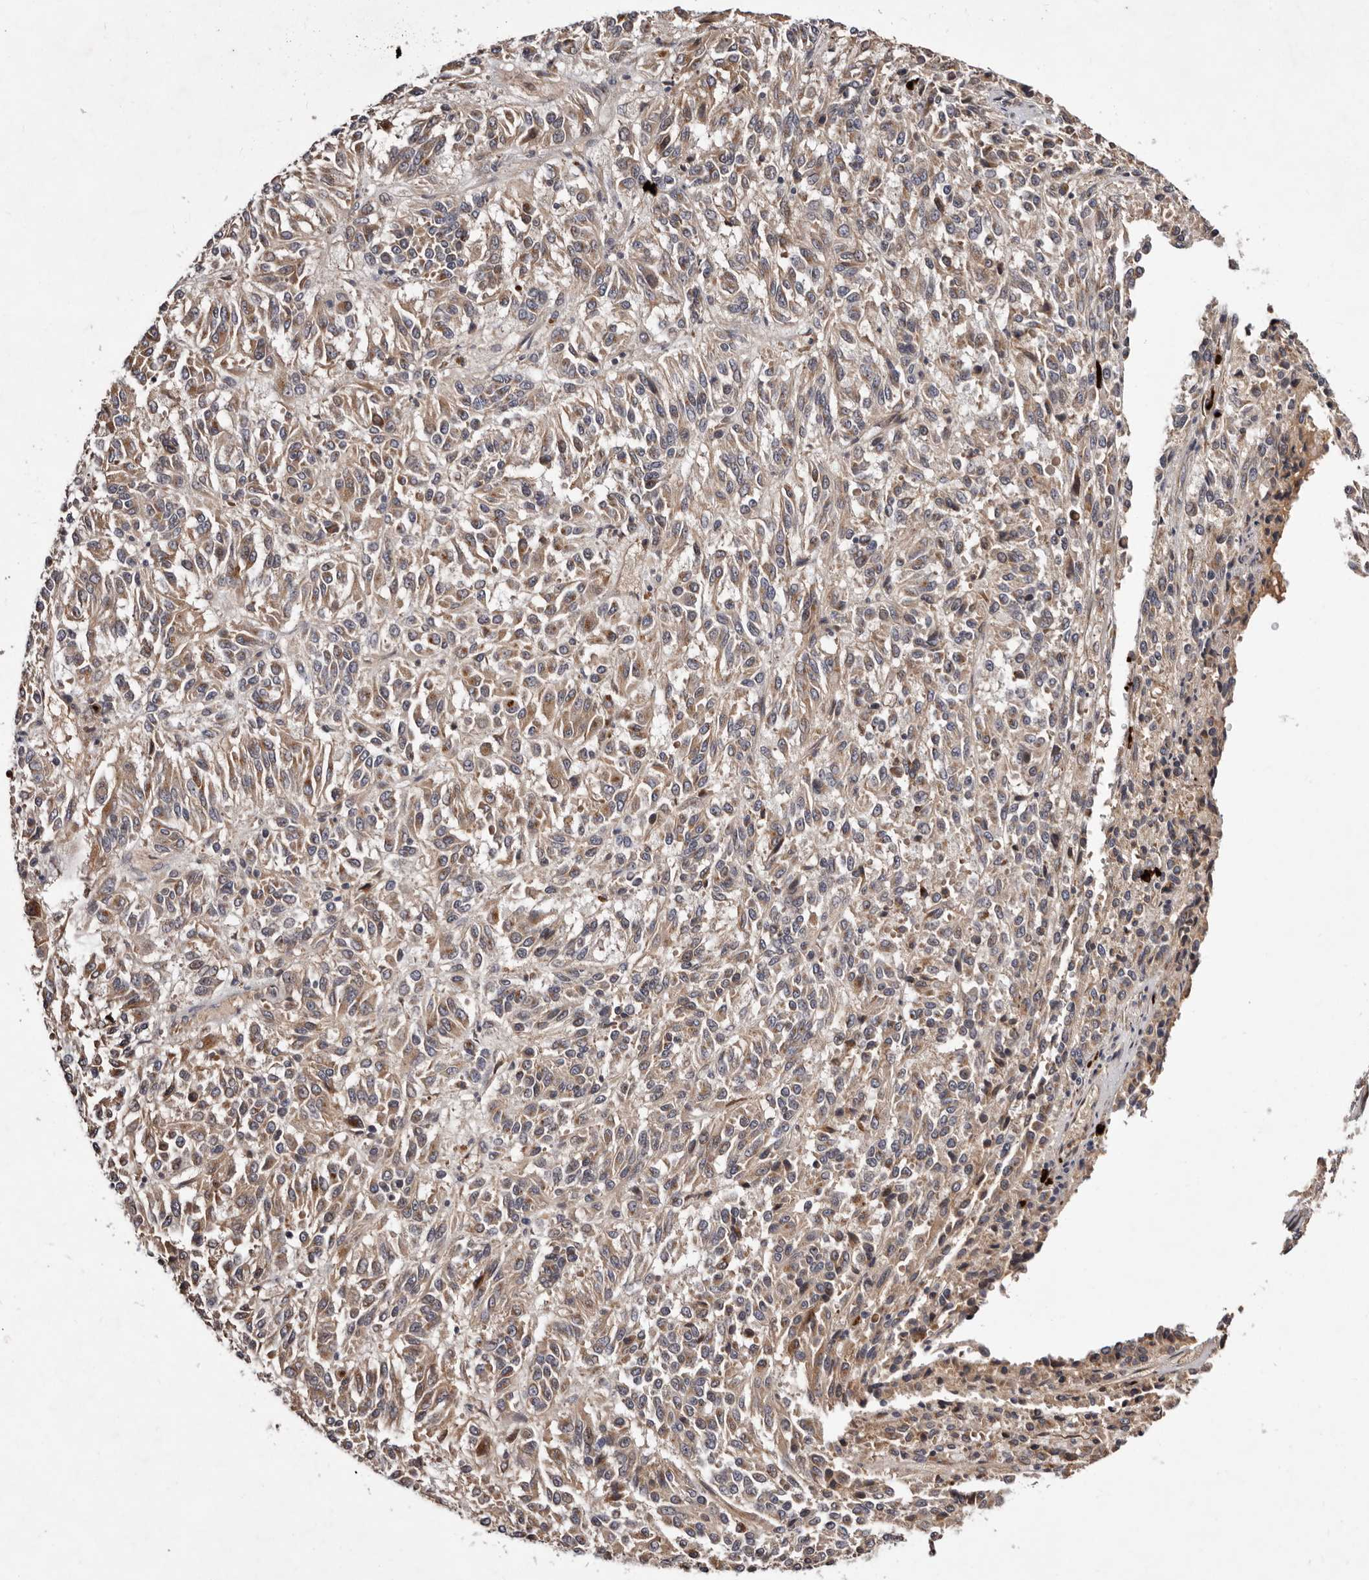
{"staining": {"intensity": "moderate", "quantity": ">75%", "location": "cytoplasmic/membranous"}, "tissue": "melanoma", "cell_type": "Tumor cells", "image_type": "cancer", "snomed": [{"axis": "morphology", "description": "Malignant melanoma, Metastatic site"}, {"axis": "topography", "description": "Lung"}], "caption": "Protein expression analysis of human melanoma reveals moderate cytoplasmic/membranous expression in approximately >75% of tumor cells.", "gene": "DACT2", "patient": {"sex": "male", "age": 64}}